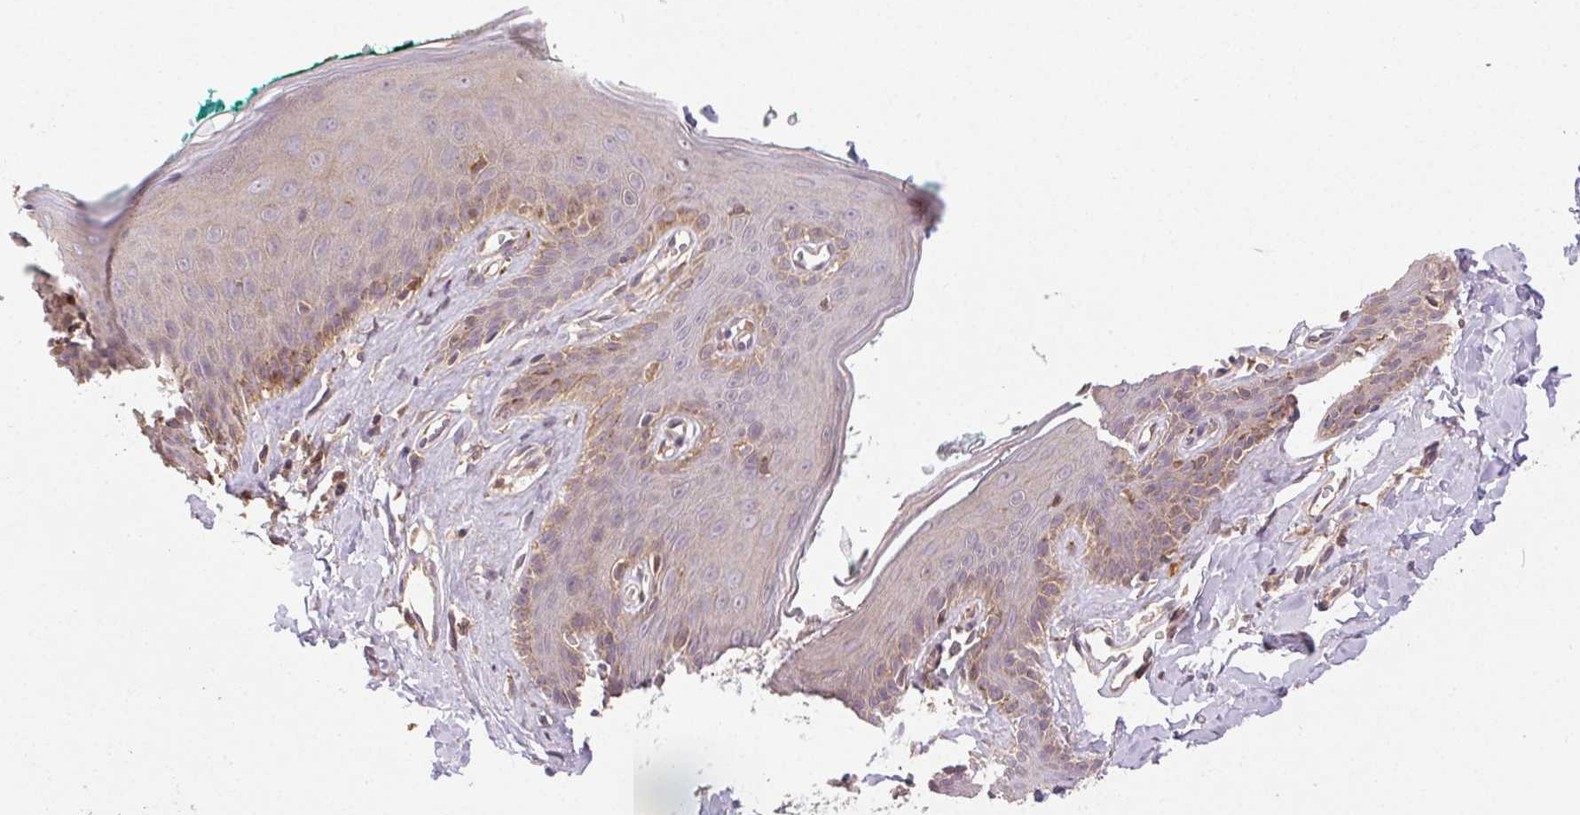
{"staining": {"intensity": "weak", "quantity": "<25%", "location": "cytoplasmic/membranous"}, "tissue": "skin", "cell_type": "Epidermal cells", "image_type": "normal", "snomed": [{"axis": "morphology", "description": "Normal tissue, NOS"}, {"axis": "topography", "description": "Vulva"}, {"axis": "topography", "description": "Peripheral nerve tissue"}], "caption": "IHC micrograph of benign skin stained for a protein (brown), which exhibits no staining in epidermal cells. Brightfield microscopy of immunohistochemistry (IHC) stained with DAB (3,3'-diaminobenzidine) (brown) and hematoxylin (blue), captured at high magnification.", "gene": "GDI1", "patient": {"sex": "female", "age": 66}}